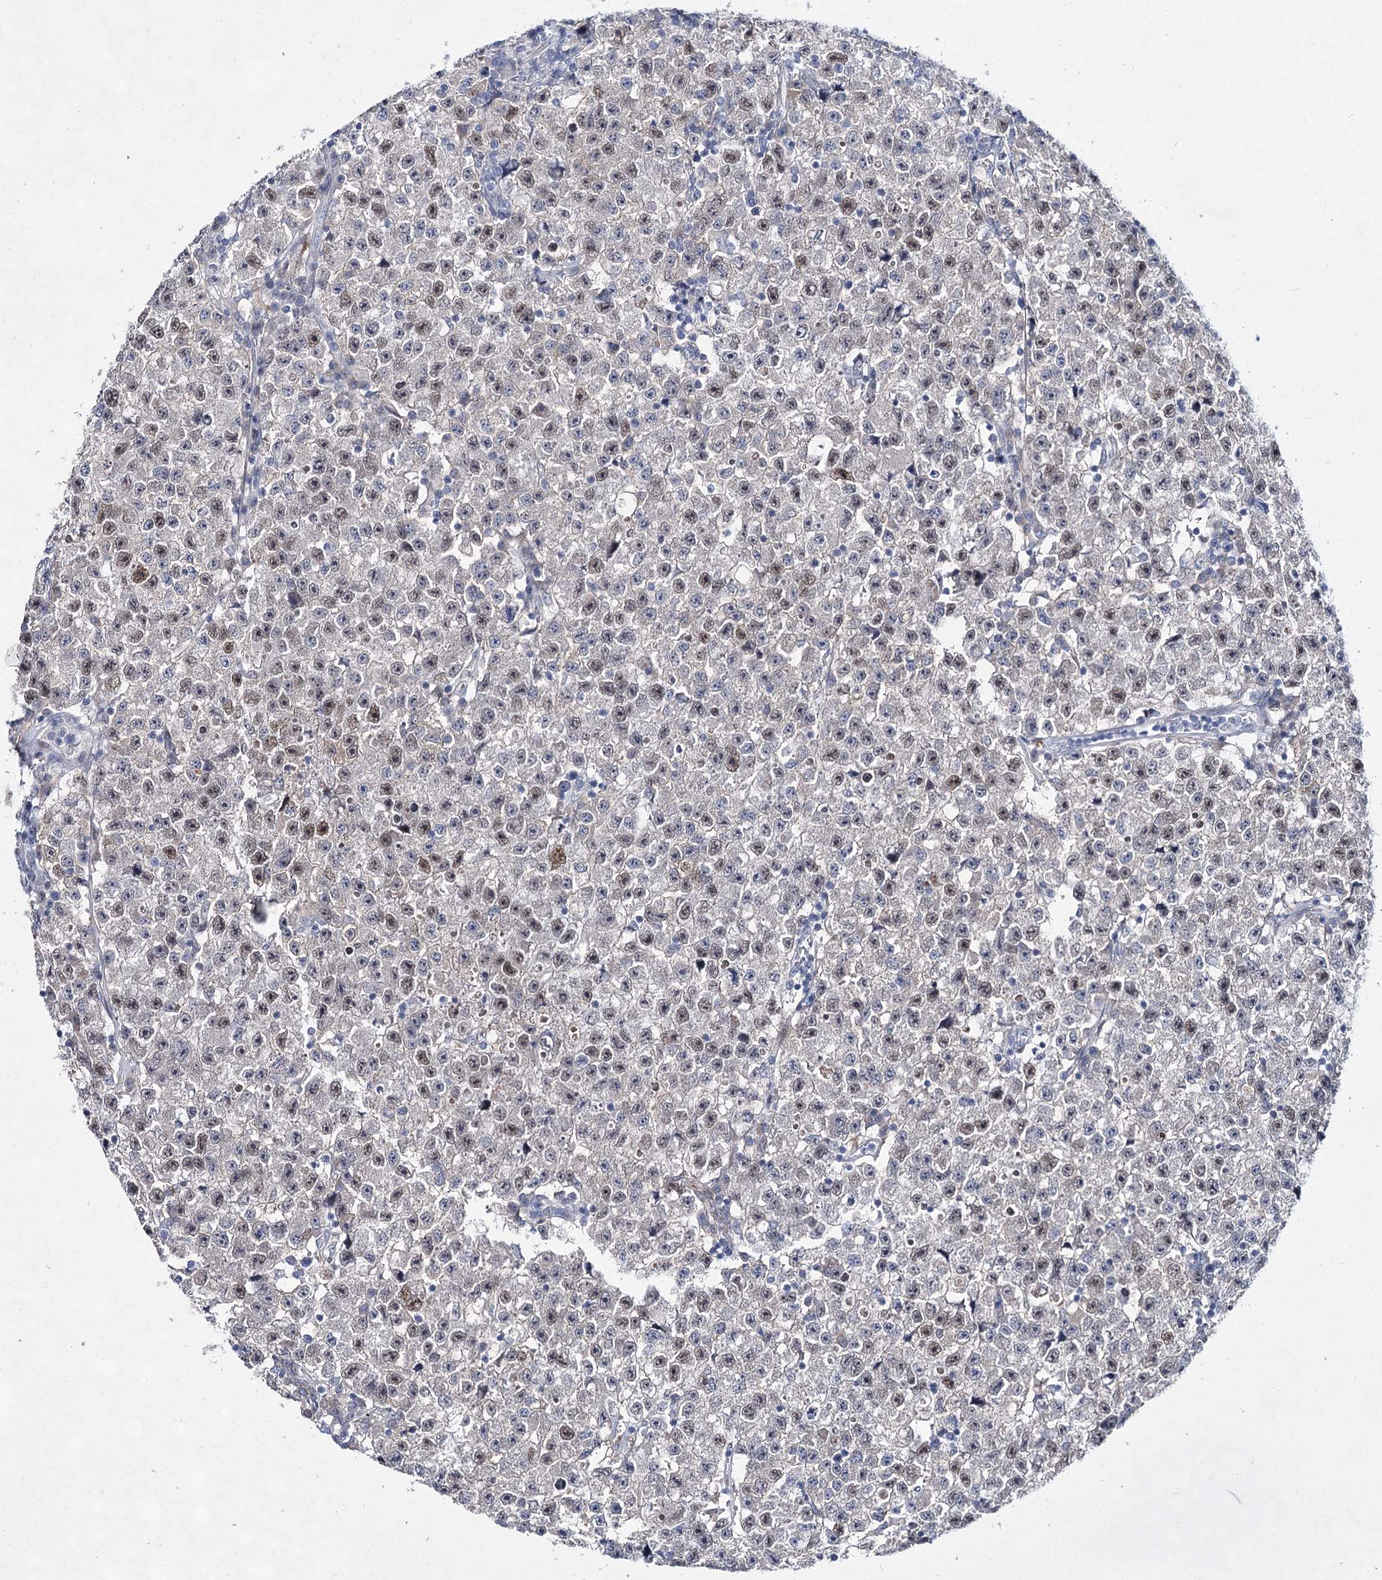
{"staining": {"intensity": "moderate", "quantity": "25%-75%", "location": "nuclear"}, "tissue": "testis cancer", "cell_type": "Tumor cells", "image_type": "cancer", "snomed": [{"axis": "morphology", "description": "Seminoma, NOS"}, {"axis": "topography", "description": "Testis"}], "caption": "Immunohistochemistry histopathology image of neoplastic tissue: testis seminoma stained using immunohistochemistry reveals medium levels of moderate protein expression localized specifically in the nuclear of tumor cells, appearing as a nuclear brown color.", "gene": "UGDH", "patient": {"sex": "male", "age": 22}}